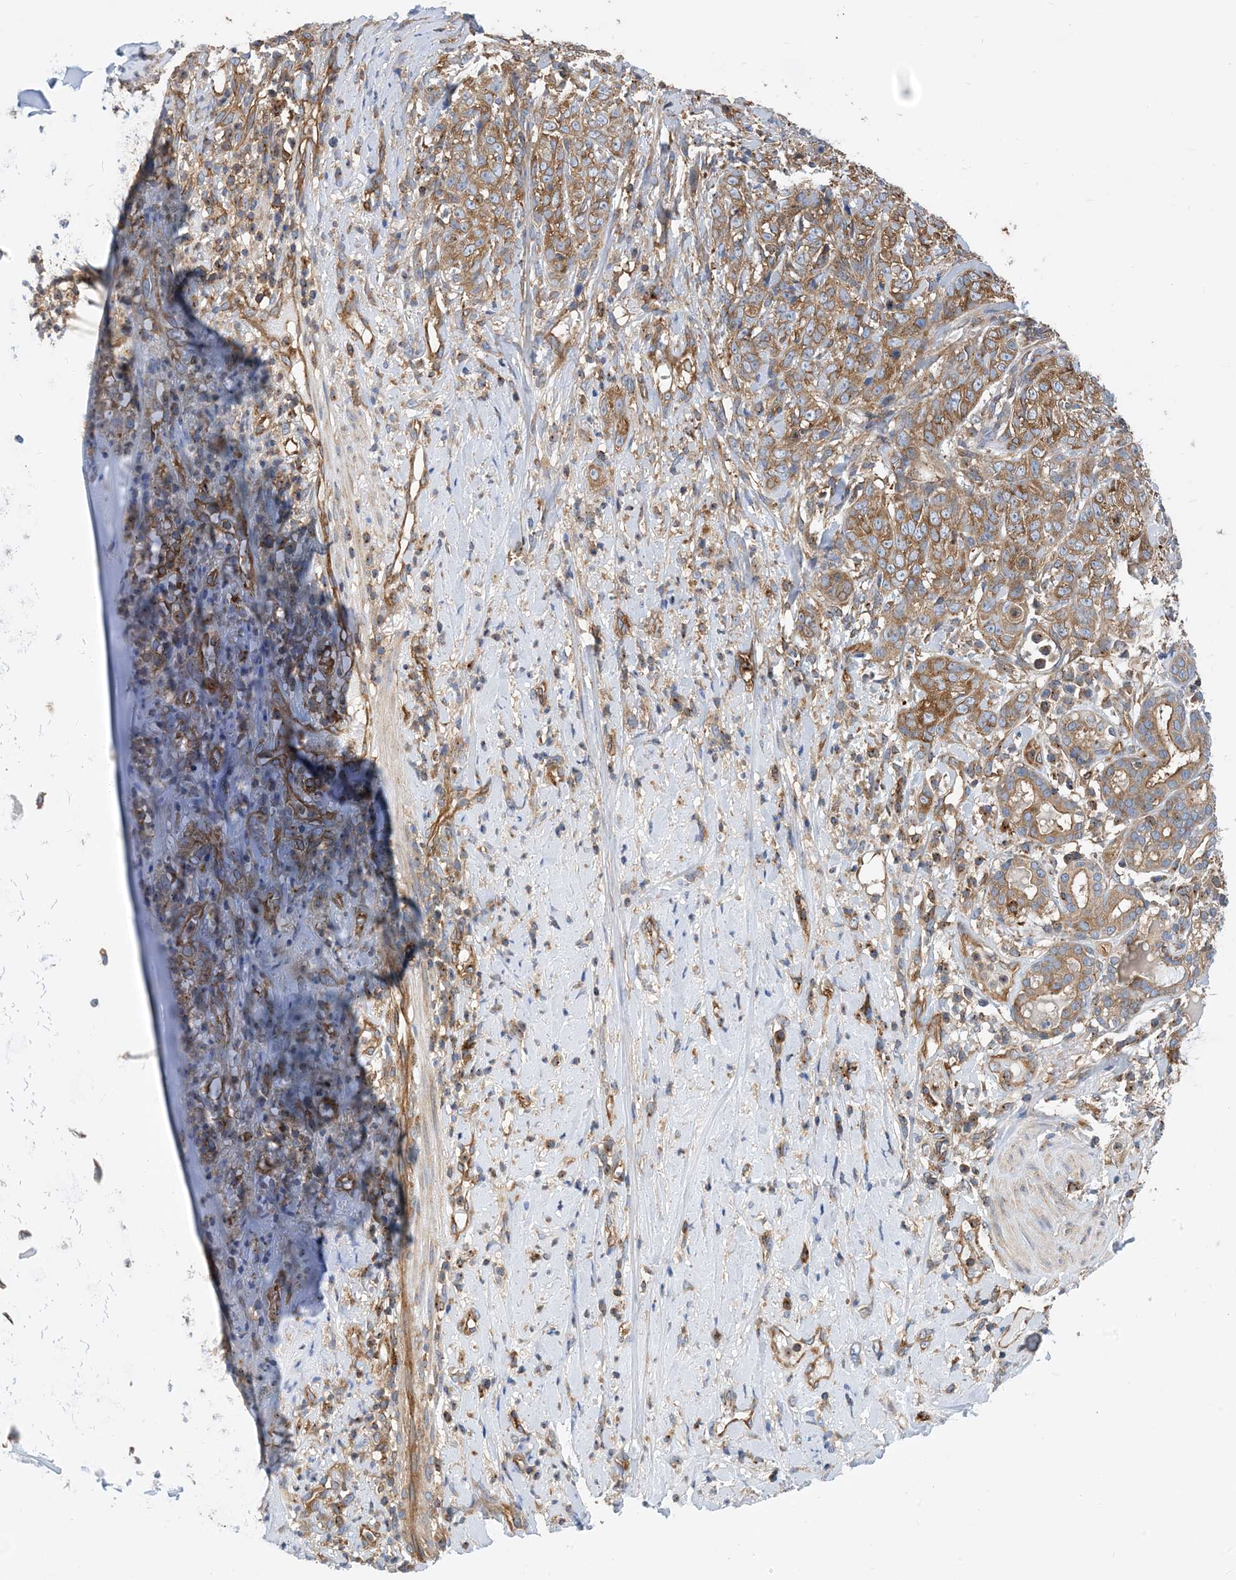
{"staining": {"intensity": "weak", "quantity": ">75%", "location": "cytoplasmic/membranous"}, "tissue": "adipose tissue", "cell_type": "Adipocytes", "image_type": "normal", "snomed": [{"axis": "morphology", "description": "Normal tissue, NOS"}, {"axis": "morphology", "description": "Basal cell carcinoma"}, {"axis": "topography", "description": "Cartilage tissue"}, {"axis": "topography", "description": "Nasopharynx"}, {"axis": "topography", "description": "Oral tissue"}], "caption": "Immunohistochemistry (IHC) of unremarkable human adipose tissue demonstrates low levels of weak cytoplasmic/membranous positivity in approximately >75% of adipocytes.", "gene": "DYNC1LI1", "patient": {"sex": "female", "age": 77}}